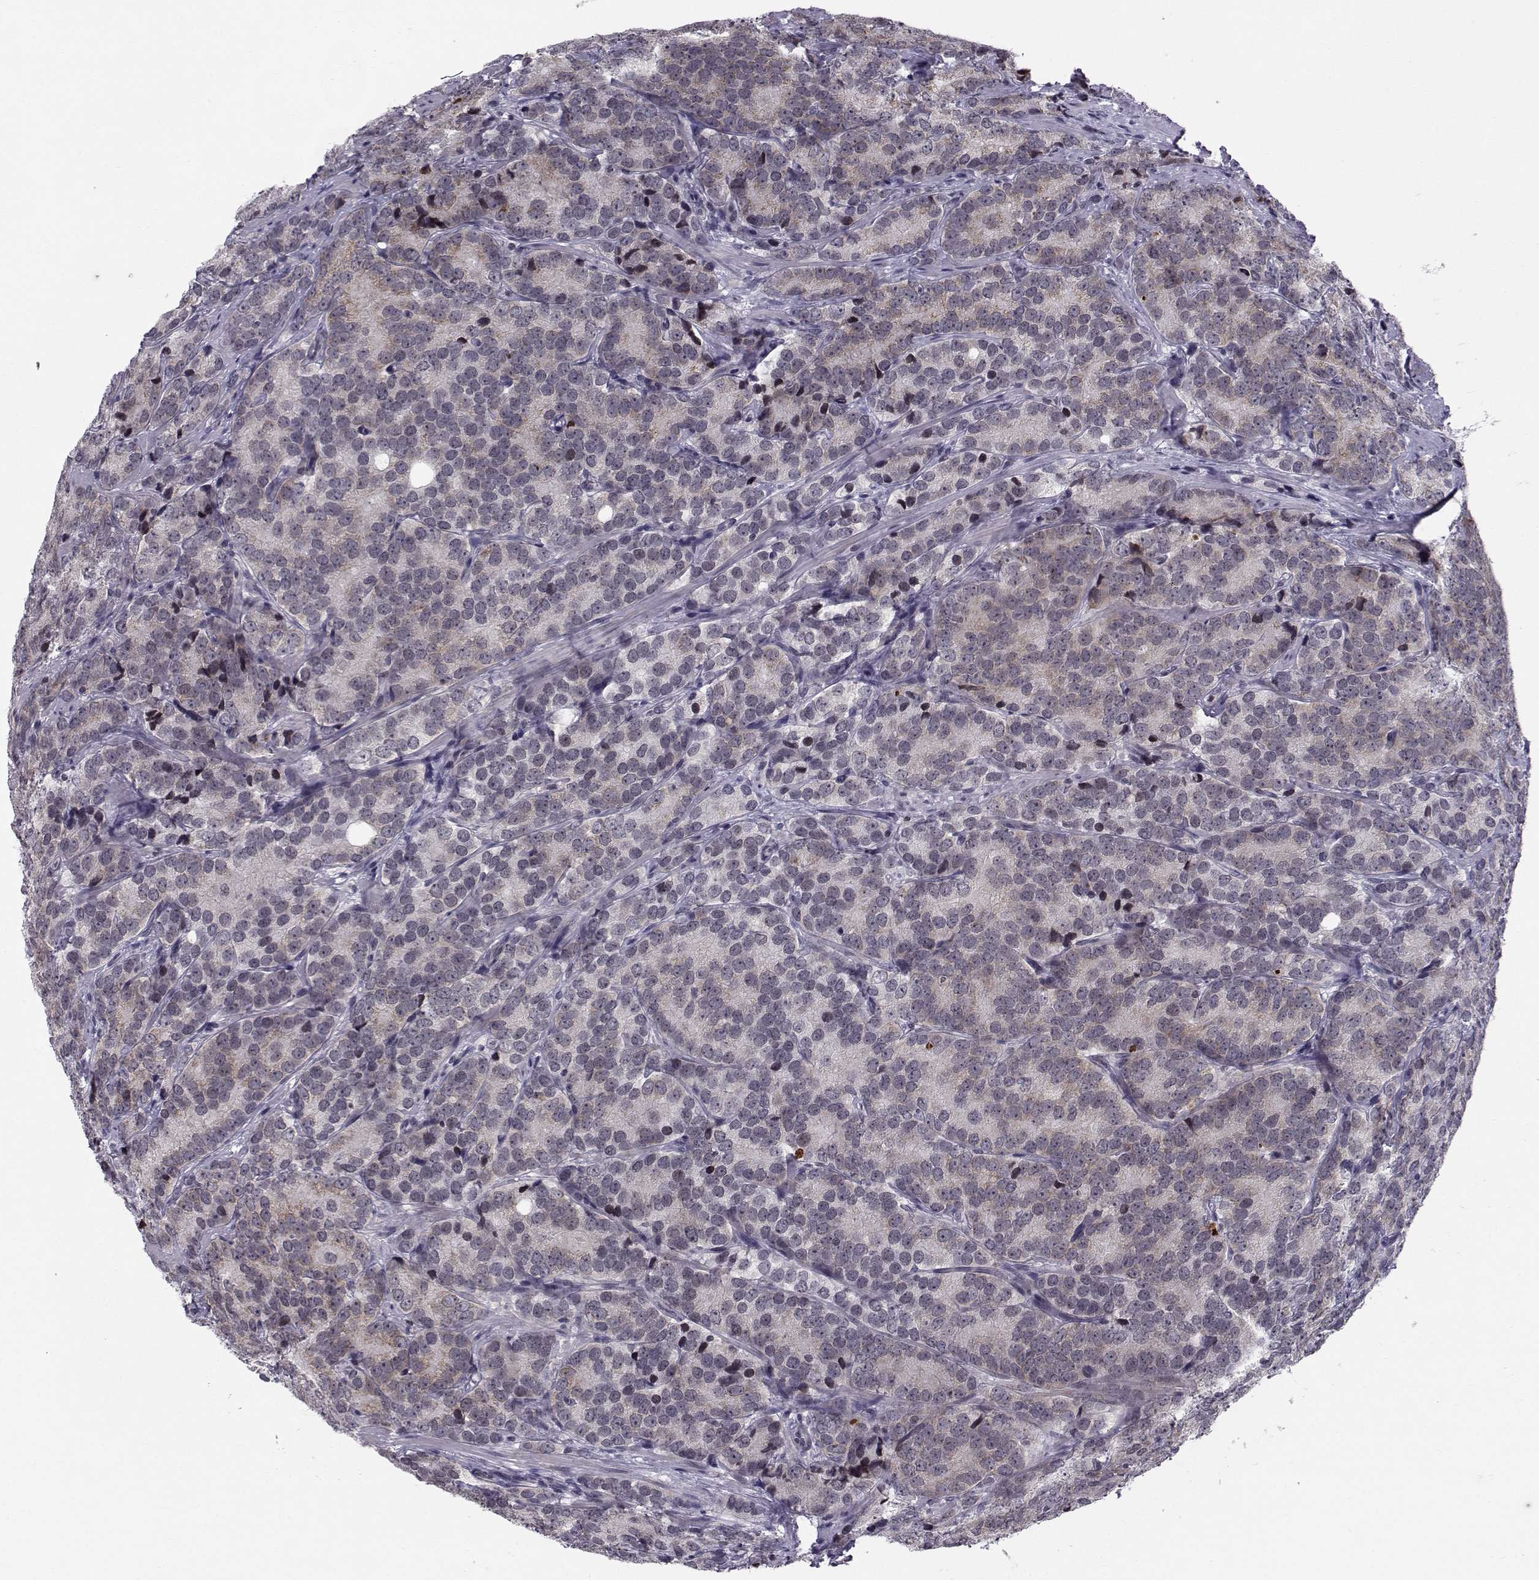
{"staining": {"intensity": "weak", "quantity": "25%-75%", "location": "cytoplasmic/membranous"}, "tissue": "prostate cancer", "cell_type": "Tumor cells", "image_type": "cancer", "snomed": [{"axis": "morphology", "description": "Adenocarcinoma, NOS"}, {"axis": "topography", "description": "Prostate"}], "caption": "Weak cytoplasmic/membranous protein staining is seen in approximately 25%-75% of tumor cells in prostate adenocarcinoma. (Stains: DAB in brown, nuclei in blue, Microscopy: brightfield microscopy at high magnification).", "gene": "MARCHF4", "patient": {"sex": "male", "age": 71}}